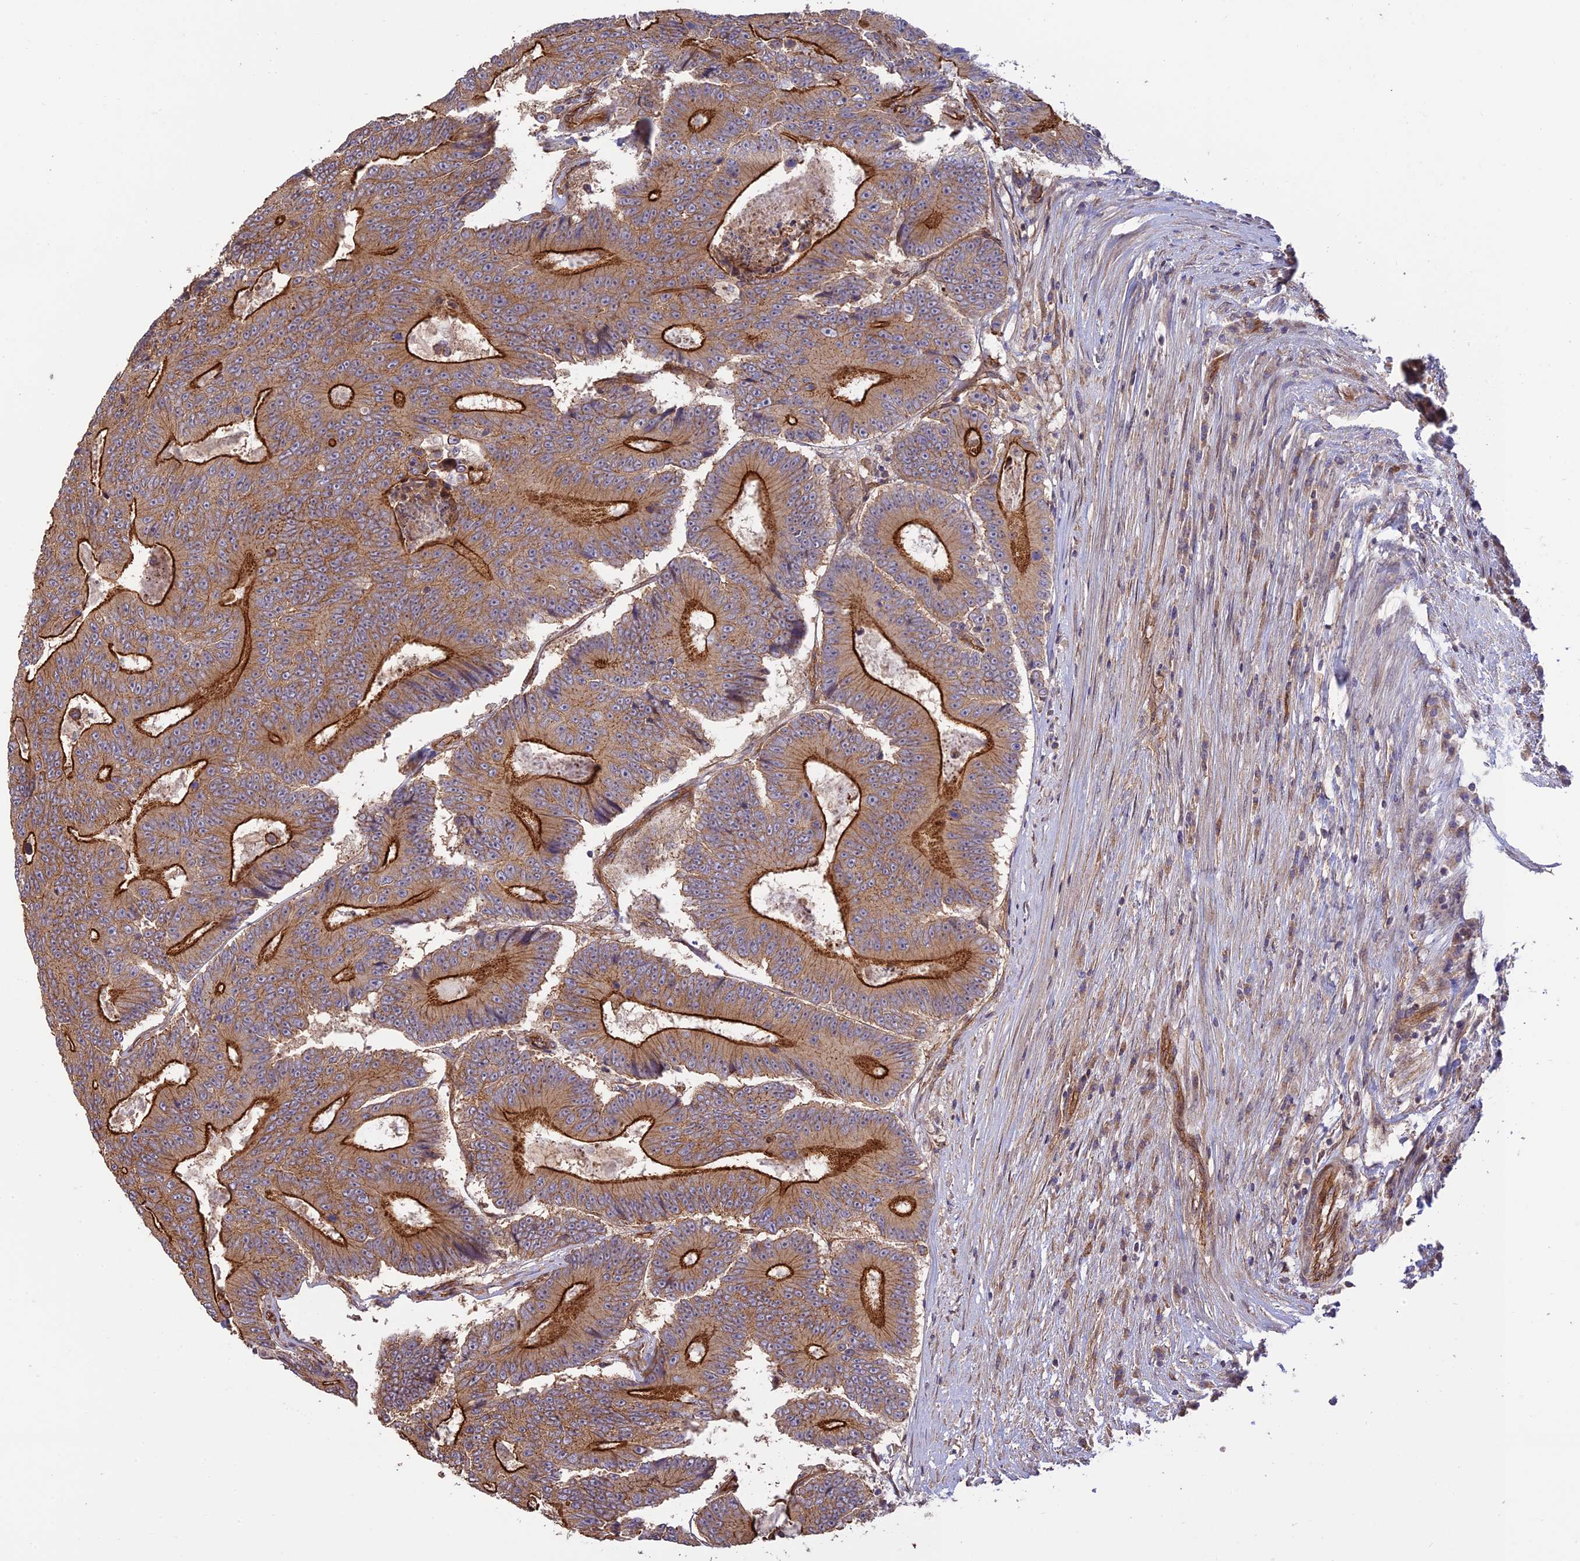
{"staining": {"intensity": "strong", "quantity": ">75%", "location": "cytoplasmic/membranous"}, "tissue": "colorectal cancer", "cell_type": "Tumor cells", "image_type": "cancer", "snomed": [{"axis": "morphology", "description": "Adenocarcinoma, NOS"}, {"axis": "topography", "description": "Colon"}], "caption": "The image displays immunohistochemical staining of adenocarcinoma (colorectal). There is strong cytoplasmic/membranous positivity is seen in approximately >75% of tumor cells.", "gene": "HOMER2", "patient": {"sex": "male", "age": 83}}